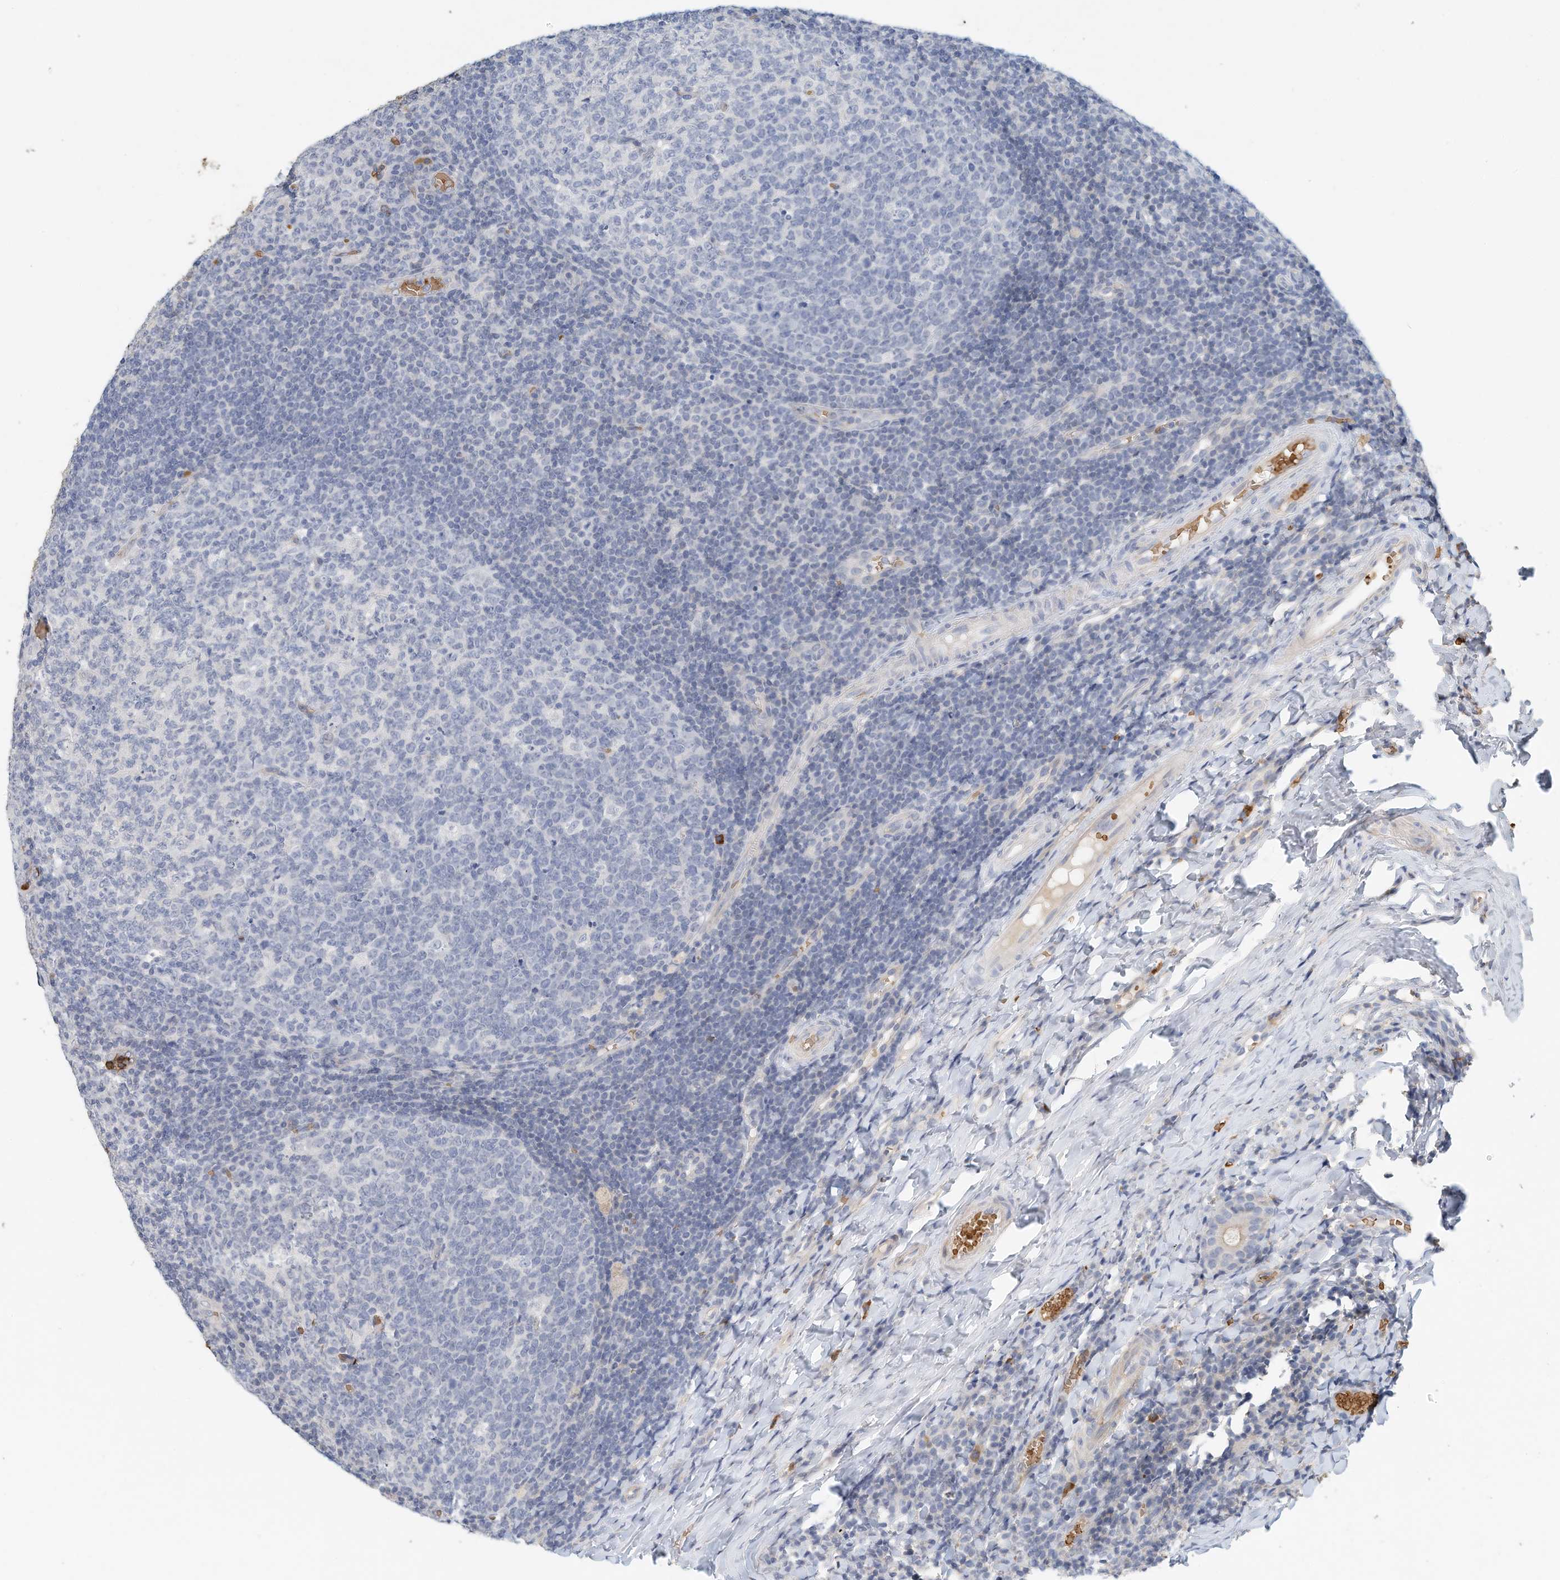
{"staining": {"intensity": "negative", "quantity": "none", "location": "none"}, "tissue": "tonsil", "cell_type": "Germinal center cells", "image_type": "normal", "snomed": [{"axis": "morphology", "description": "Normal tissue, NOS"}, {"axis": "topography", "description": "Tonsil"}], "caption": "The IHC histopathology image has no significant expression in germinal center cells of tonsil. The staining is performed using DAB brown chromogen with nuclei counter-stained in using hematoxylin.", "gene": "RCAN3", "patient": {"sex": "female", "age": 19}}